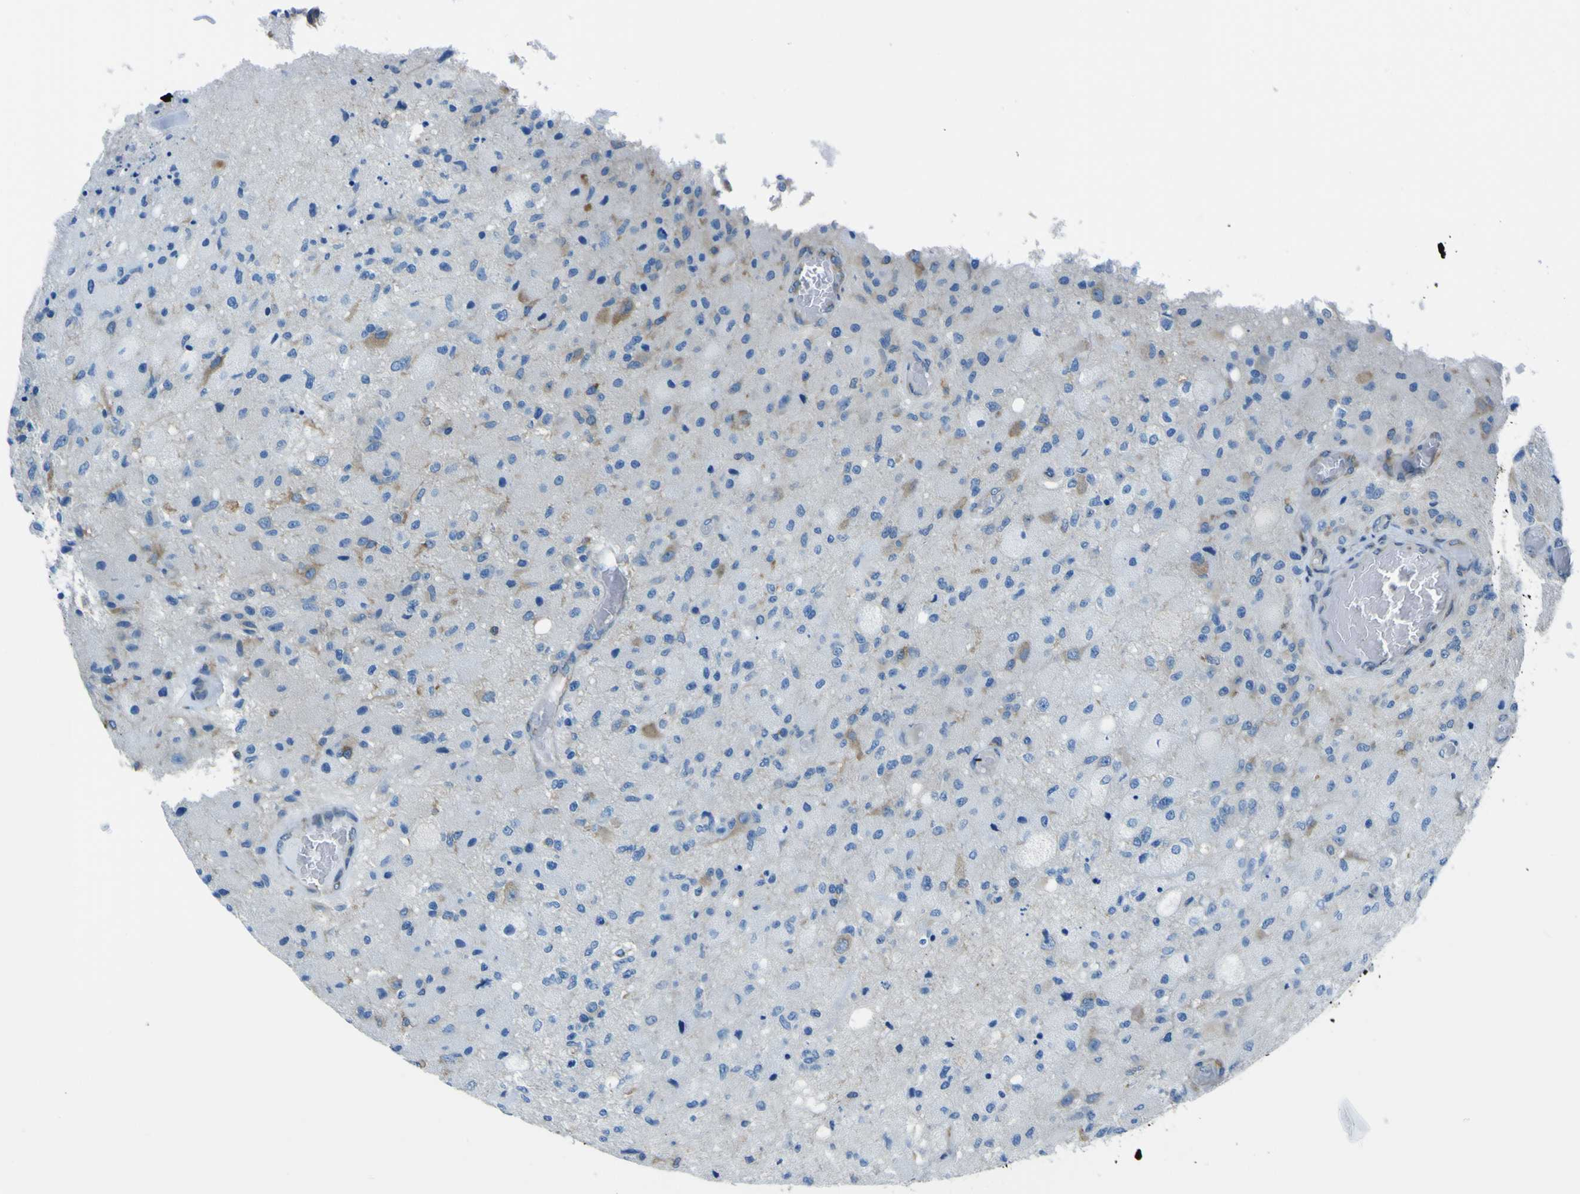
{"staining": {"intensity": "moderate", "quantity": "25%-75%", "location": "cytoplasmic/membranous"}, "tissue": "glioma", "cell_type": "Tumor cells", "image_type": "cancer", "snomed": [{"axis": "morphology", "description": "Normal tissue, NOS"}, {"axis": "morphology", "description": "Glioma, malignant, High grade"}, {"axis": "topography", "description": "Cerebral cortex"}], "caption": "Immunohistochemical staining of human glioma displays moderate cytoplasmic/membranous protein positivity in about 25%-75% of tumor cells.", "gene": "STIM1", "patient": {"sex": "male", "age": 77}}